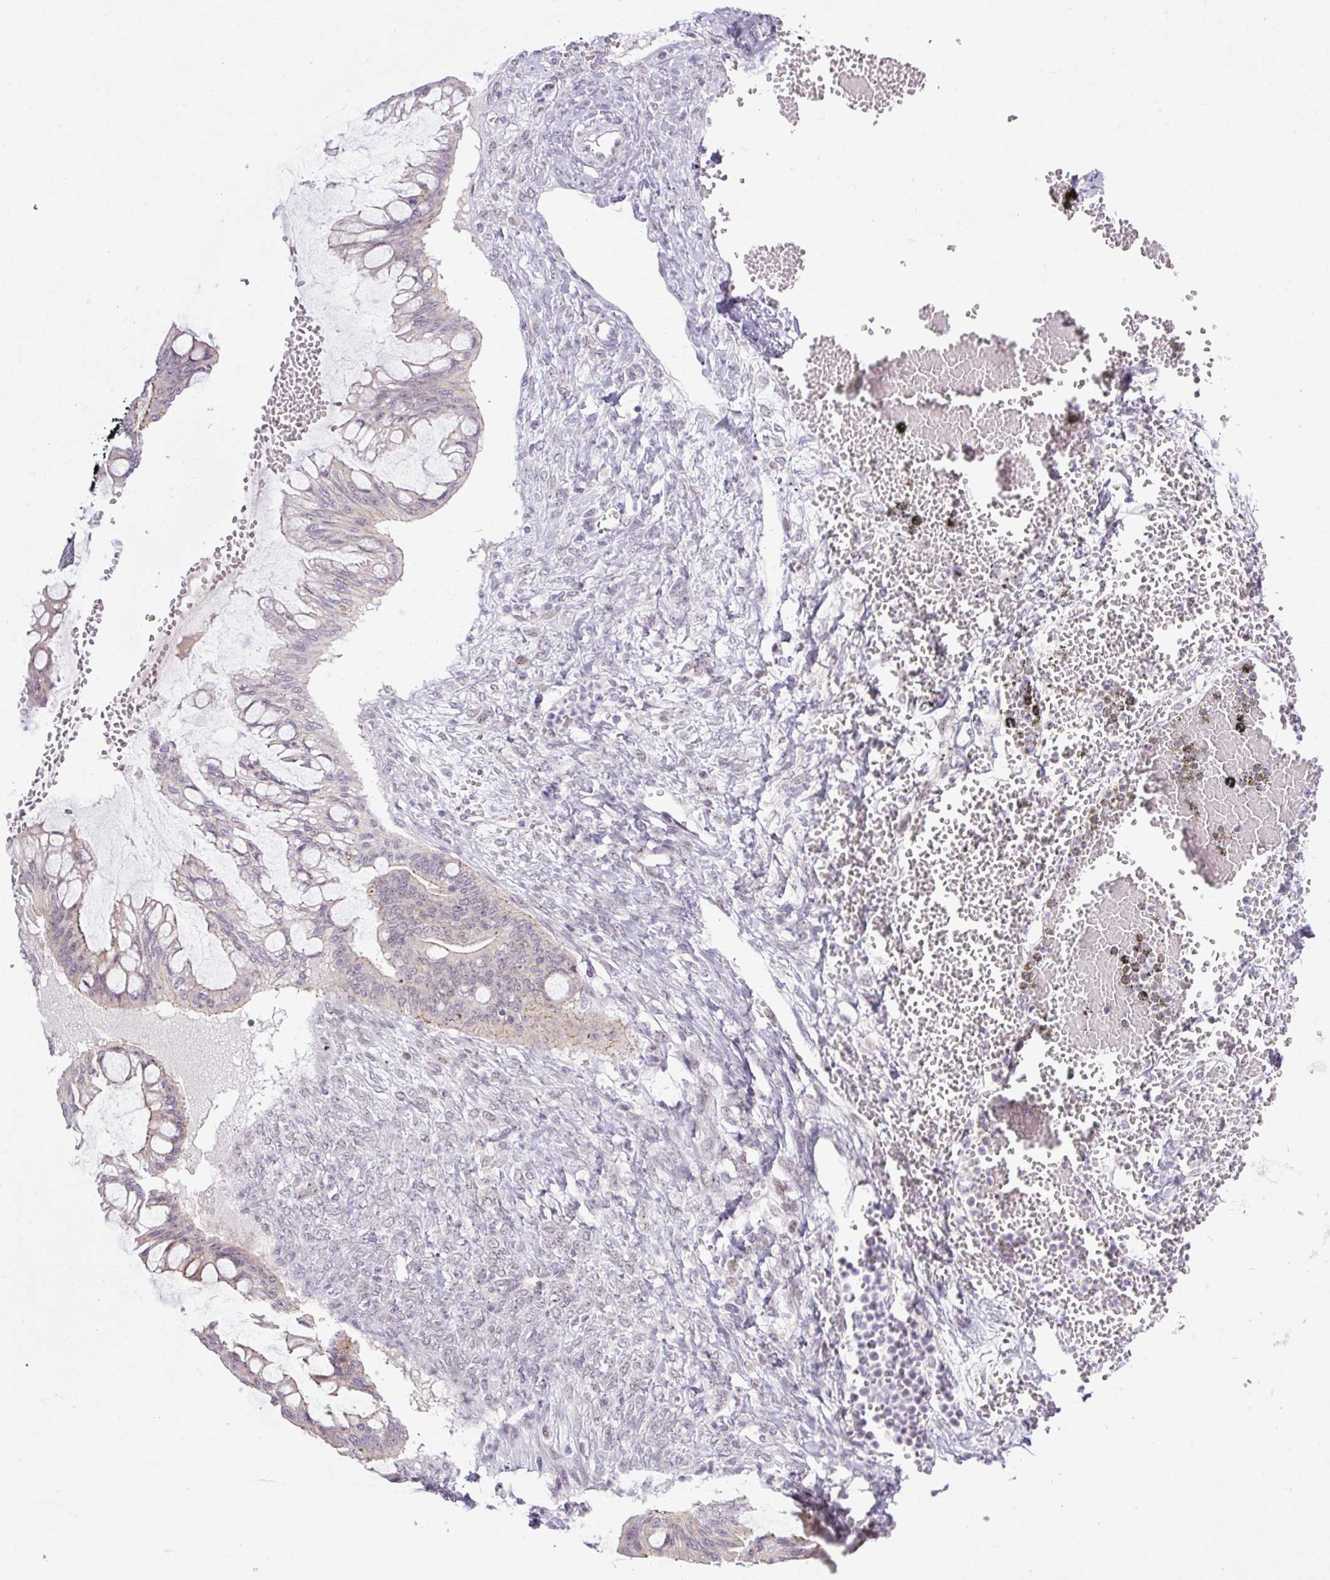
{"staining": {"intensity": "weak", "quantity": "<25%", "location": "cytoplasmic/membranous"}, "tissue": "ovarian cancer", "cell_type": "Tumor cells", "image_type": "cancer", "snomed": [{"axis": "morphology", "description": "Cystadenocarcinoma, mucinous, NOS"}, {"axis": "topography", "description": "Ovary"}], "caption": "This is an IHC photomicrograph of human mucinous cystadenocarcinoma (ovarian). There is no positivity in tumor cells.", "gene": "ICE1", "patient": {"sex": "female", "age": 73}}